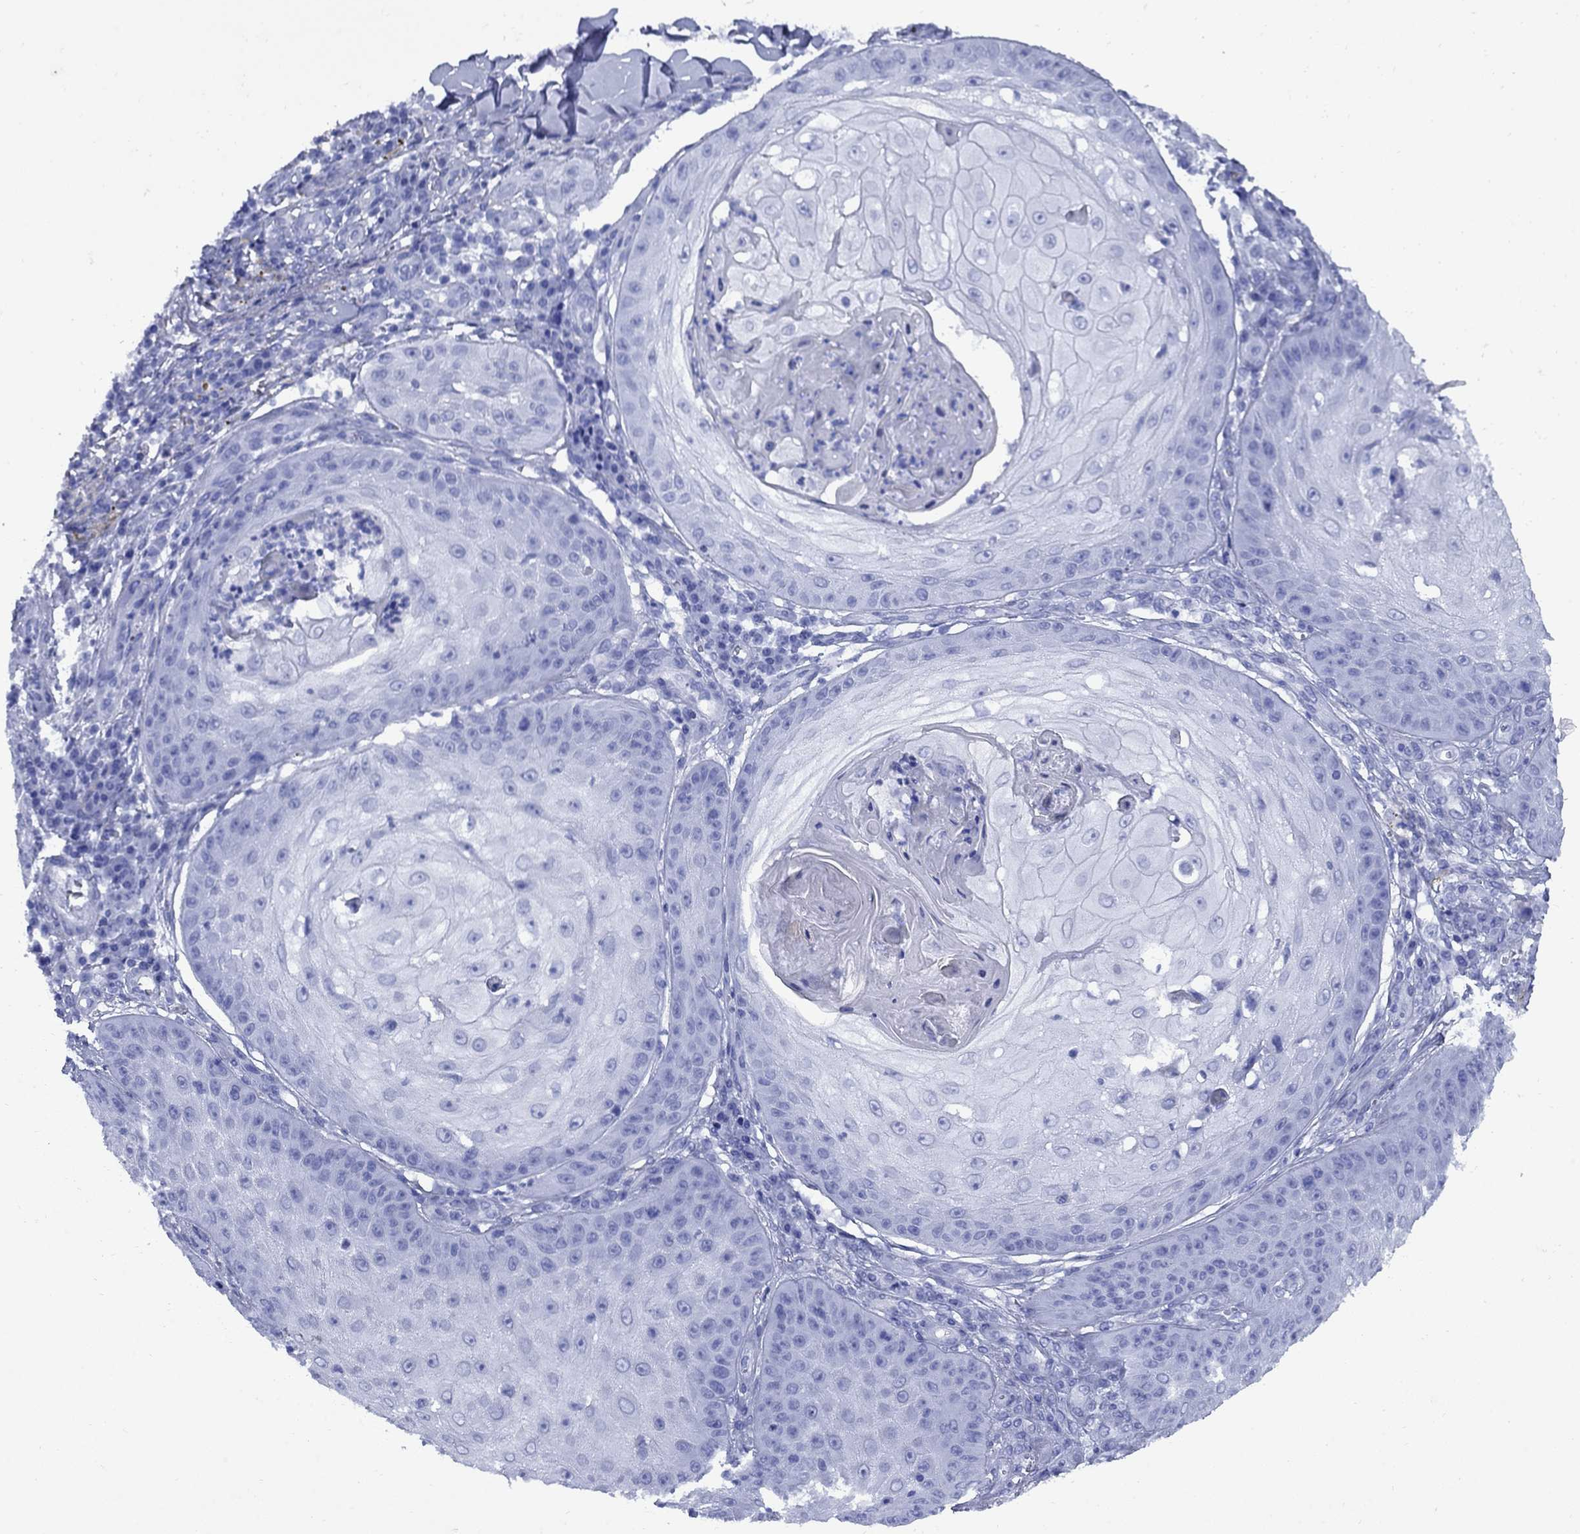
{"staining": {"intensity": "negative", "quantity": "none", "location": "none"}, "tissue": "skin cancer", "cell_type": "Tumor cells", "image_type": "cancer", "snomed": [{"axis": "morphology", "description": "Squamous cell carcinoma, NOS"}, {"axis": "topography", "description": "Skin"}], "caption": "Immunohistochemical staining of squamous cell carcinoma (skin) demonstrates no significant staining in tumor cells.", "gene": "CD1A", "patient": {"sex": "male", "age": 70}}